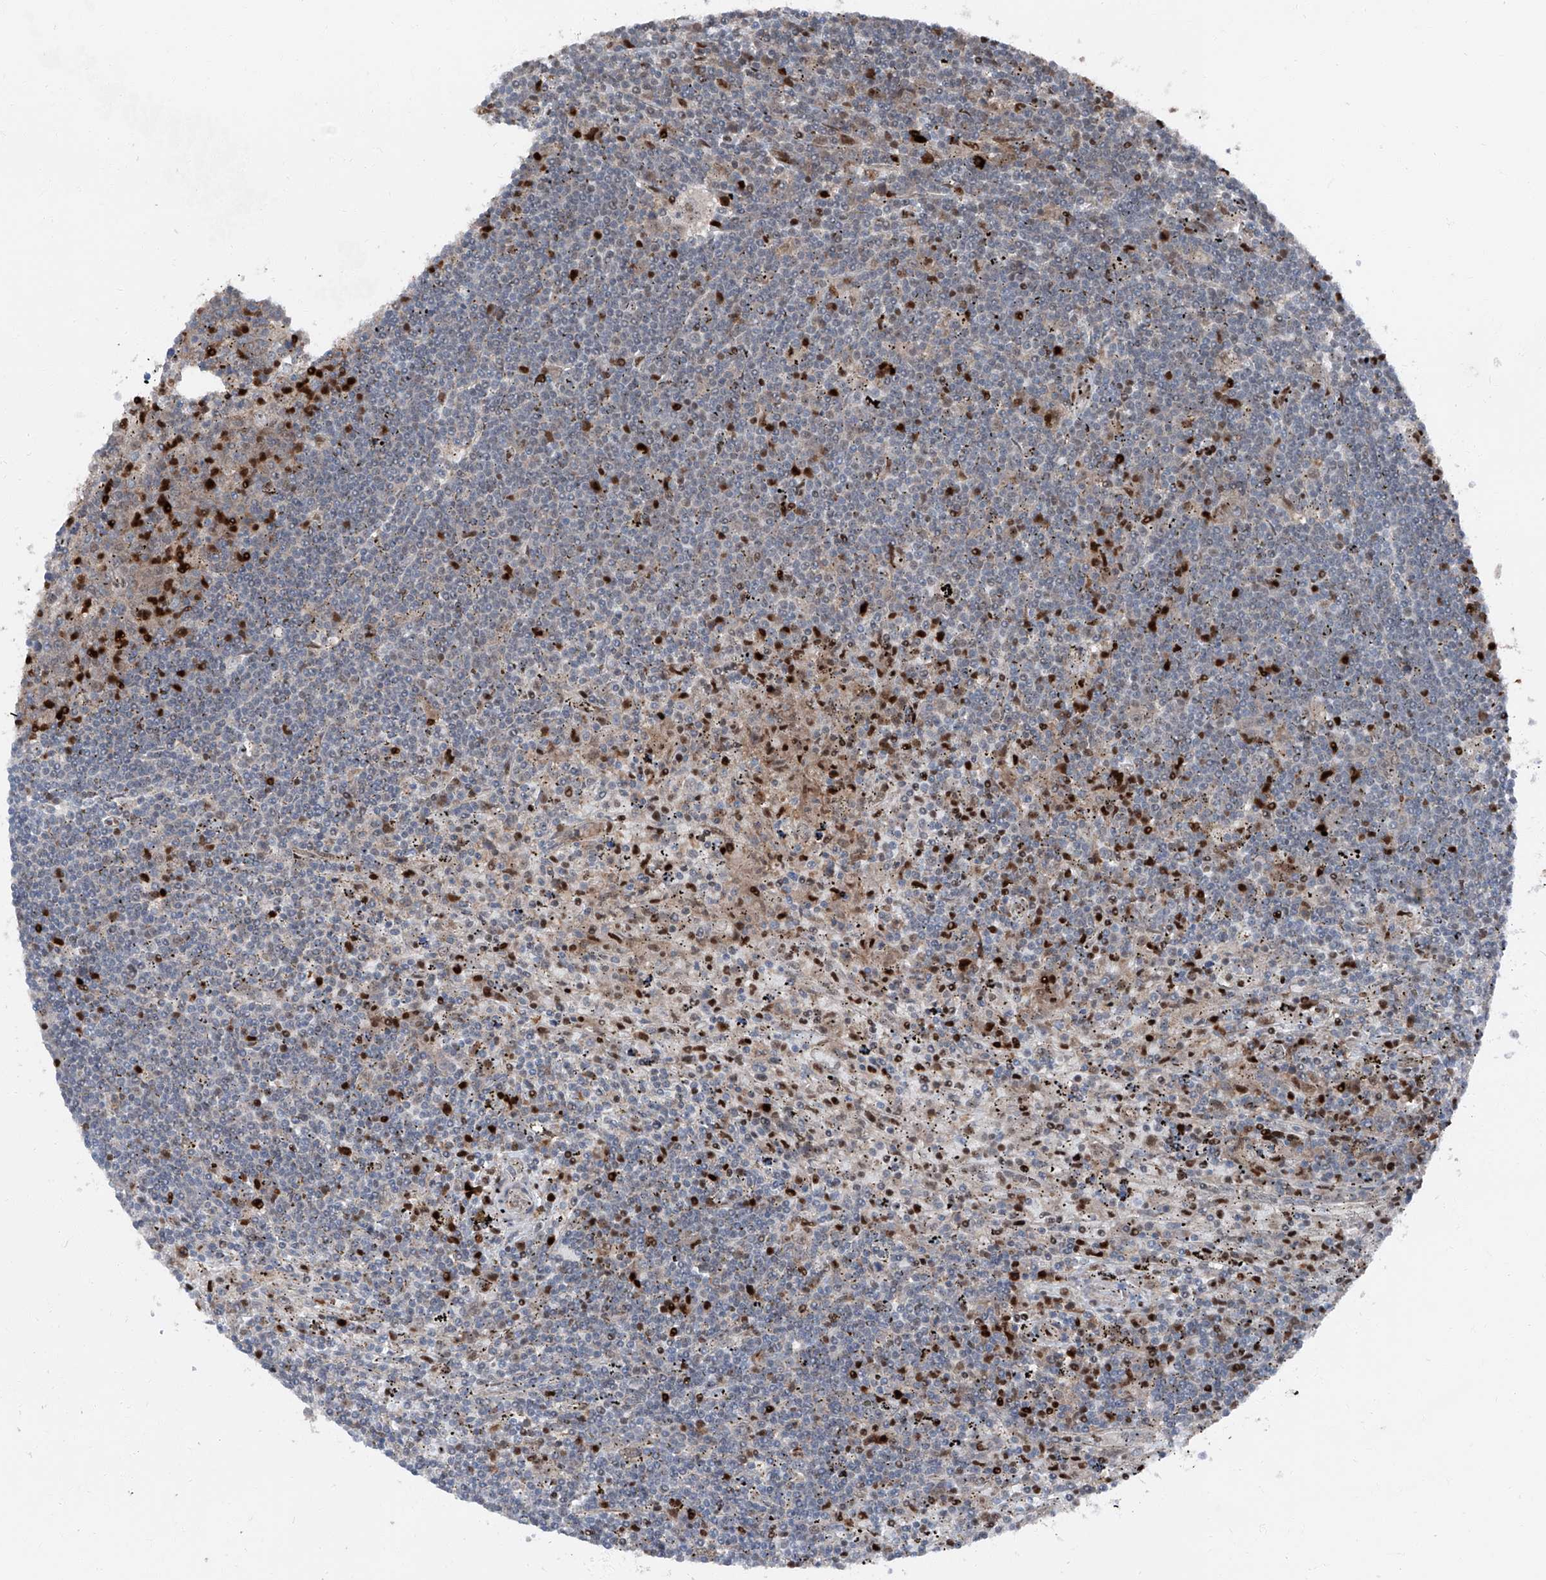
{"staining": {"intensity": "strong", "quantity": "<25%", "location": "cytoplasmic/membranous,nuclear"}, "tissue": "lymphoma", "cell_type": "Tumor cells", "image_type": "cancer", "snomed": [{"axis": "morphology", "description": "Malignant lymphoma, non-Hodgkin's type, Low grade"}, {"axis": "topography", "description": "Spleen"}], "caption": "A brown stain labels strong cytoplasmic/membranous and nuclear positivity of a protein in human lymphoma tumor cells.", "gene": "FKBP5", "patient": {"sex": "male", "age": 76}}